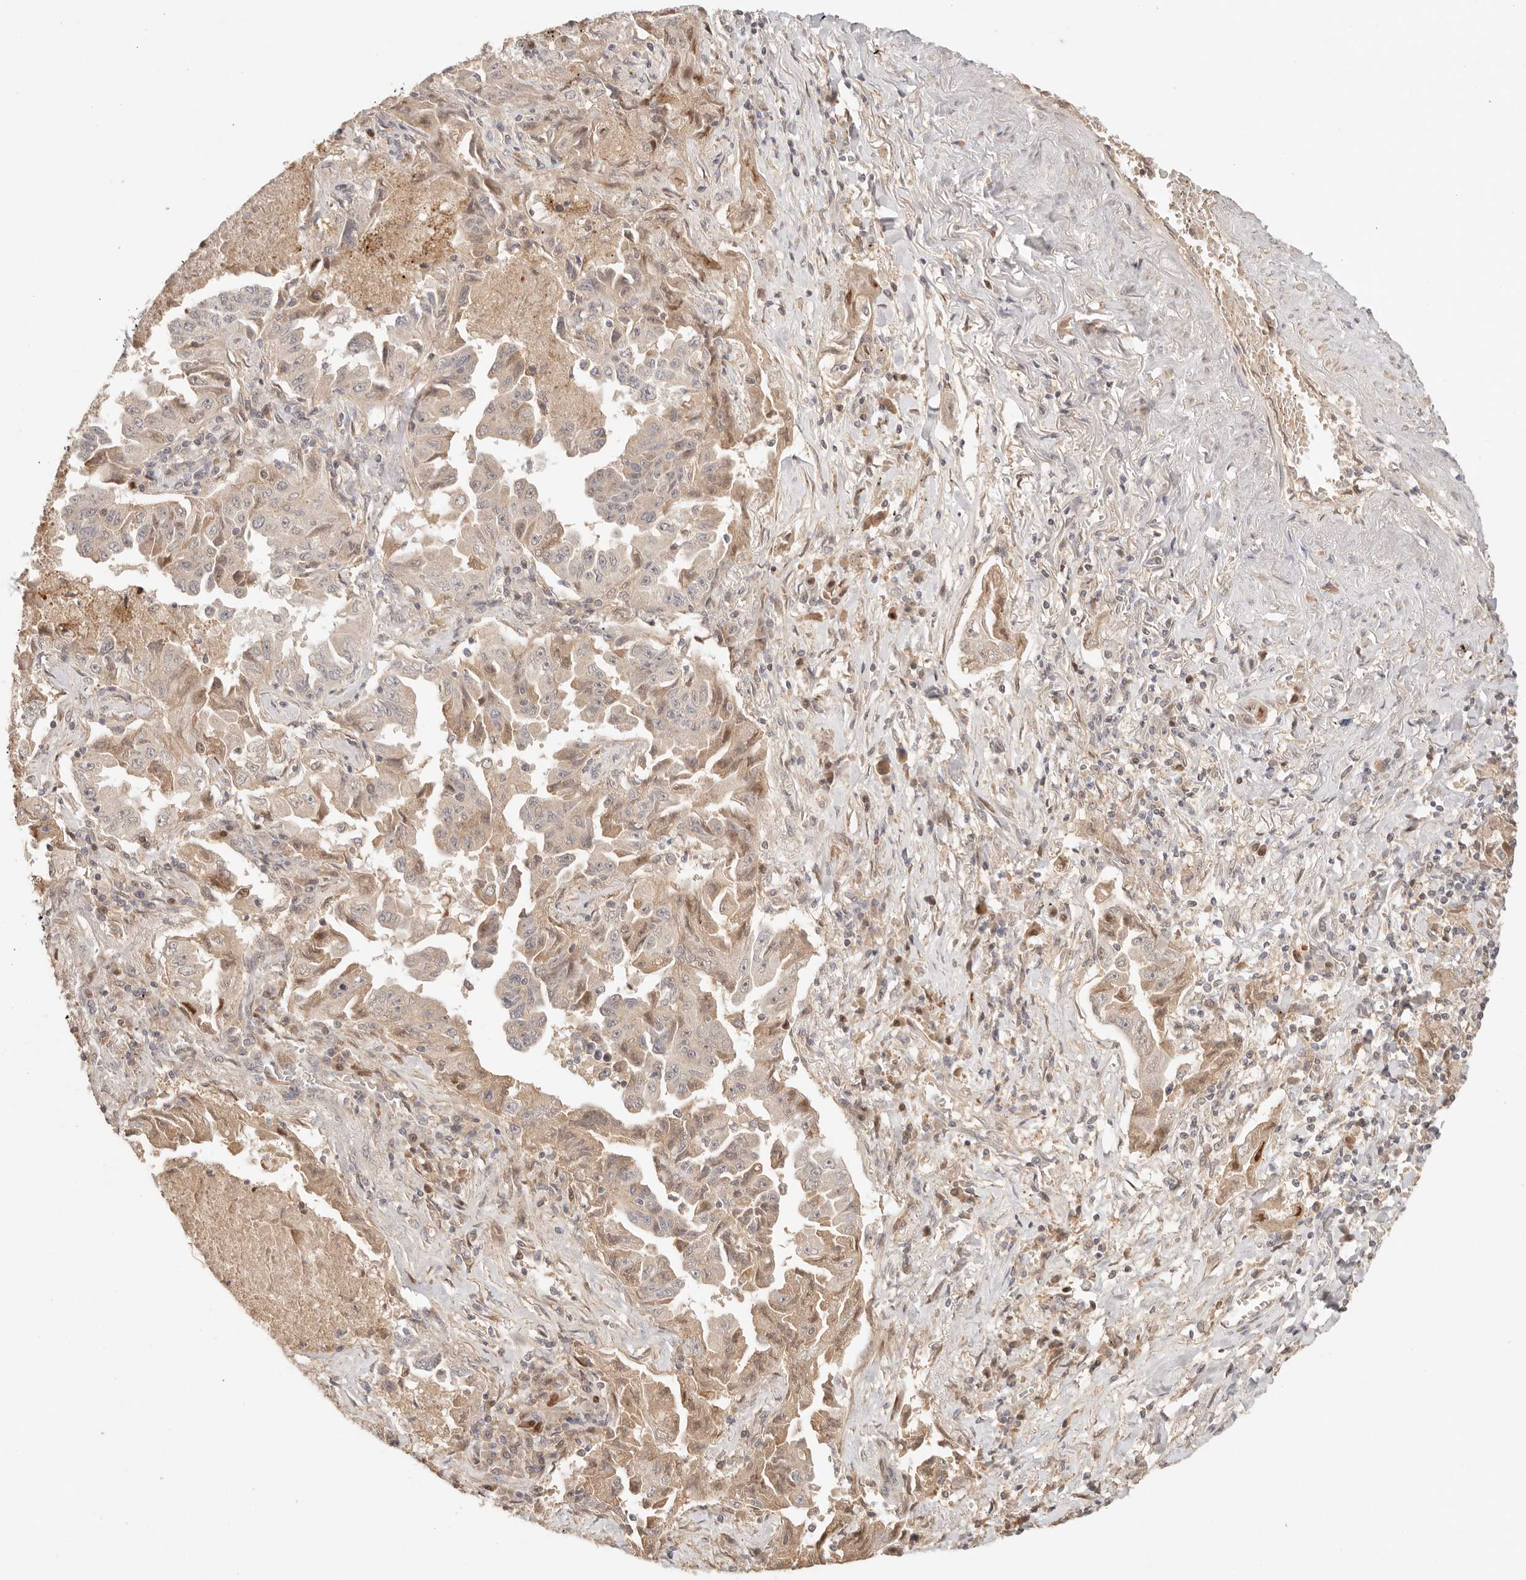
{"staining": {"intensity": "weak", "quantity": "25%-75%", "location": "cytoplasmic/membranous"}, "tissue": "lung cancer", "cell_type": "Tumor cells", "image_type": "cancer", "snomed": [{"axis": "morphology", "description": "Adenocarcinoma, NOS"}, {"axis": "topography", "description": "Lung"}], "caption": "Brown immunohistochemical staining in human lung cancer (adenocarcinoma) demonstrates weak cytoplasmic/membranous expression in about 25%-75% of tumor cells. Nuclei are stained in blue.", "gene": "PHLDA3", "patient": {"sex": "female", "age": 51}}